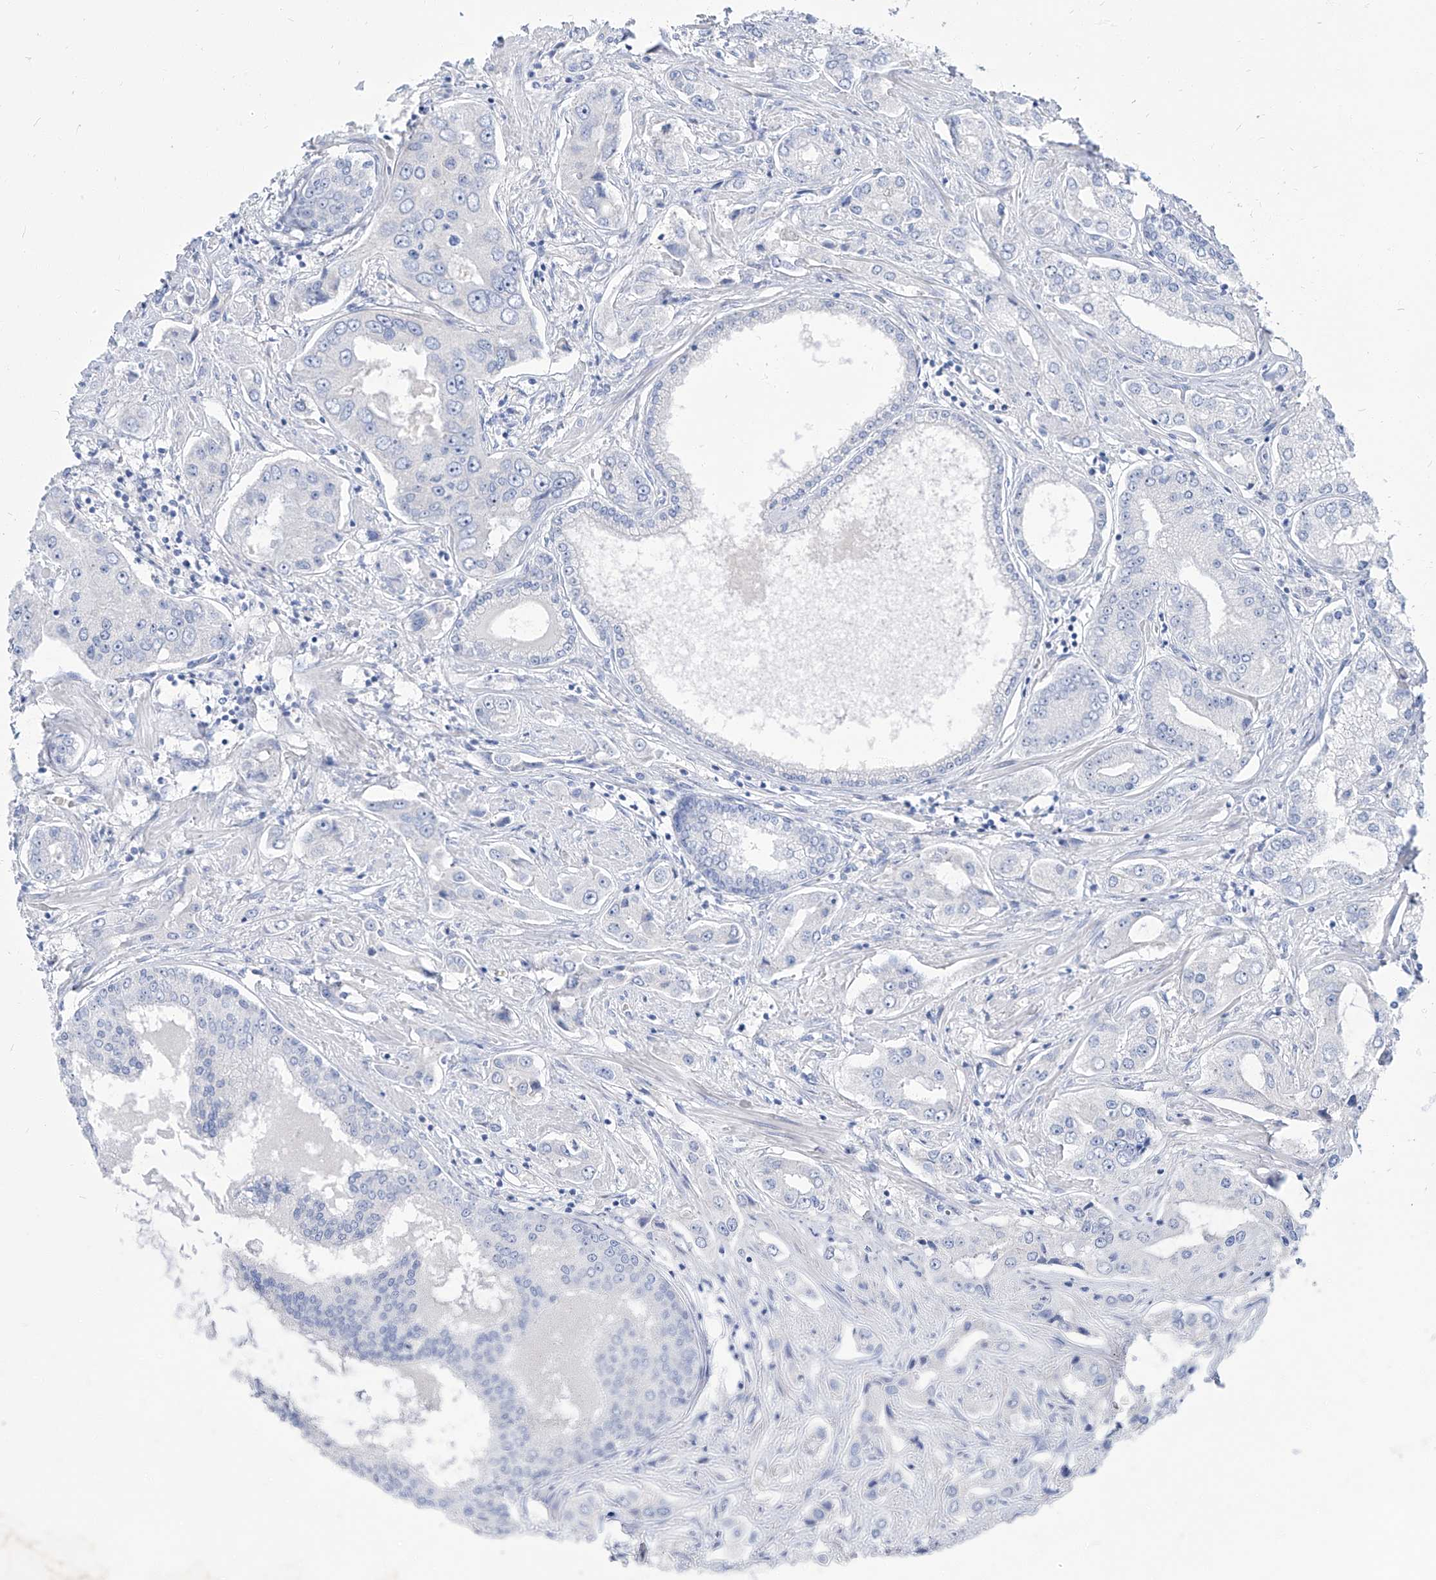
{"staining": {"intensity": "negative", "quantity": "none", "location": "none"}, "tissue": "prostate cancer", "cell_type": "Tumor cells", "image_type": "cancer", "snomed": [{"axis": "morphology", "description": "Adenocarcinoma, High grade"}, {"axis": "topography", "description": "Prostate"}], "caption": "Tumor cells are negative for protein expression in human prostate cancer (adenocarcinoma (high-grade)).", "gene": "TXLNB", "patient": {"sex": "male", "age": 66}}